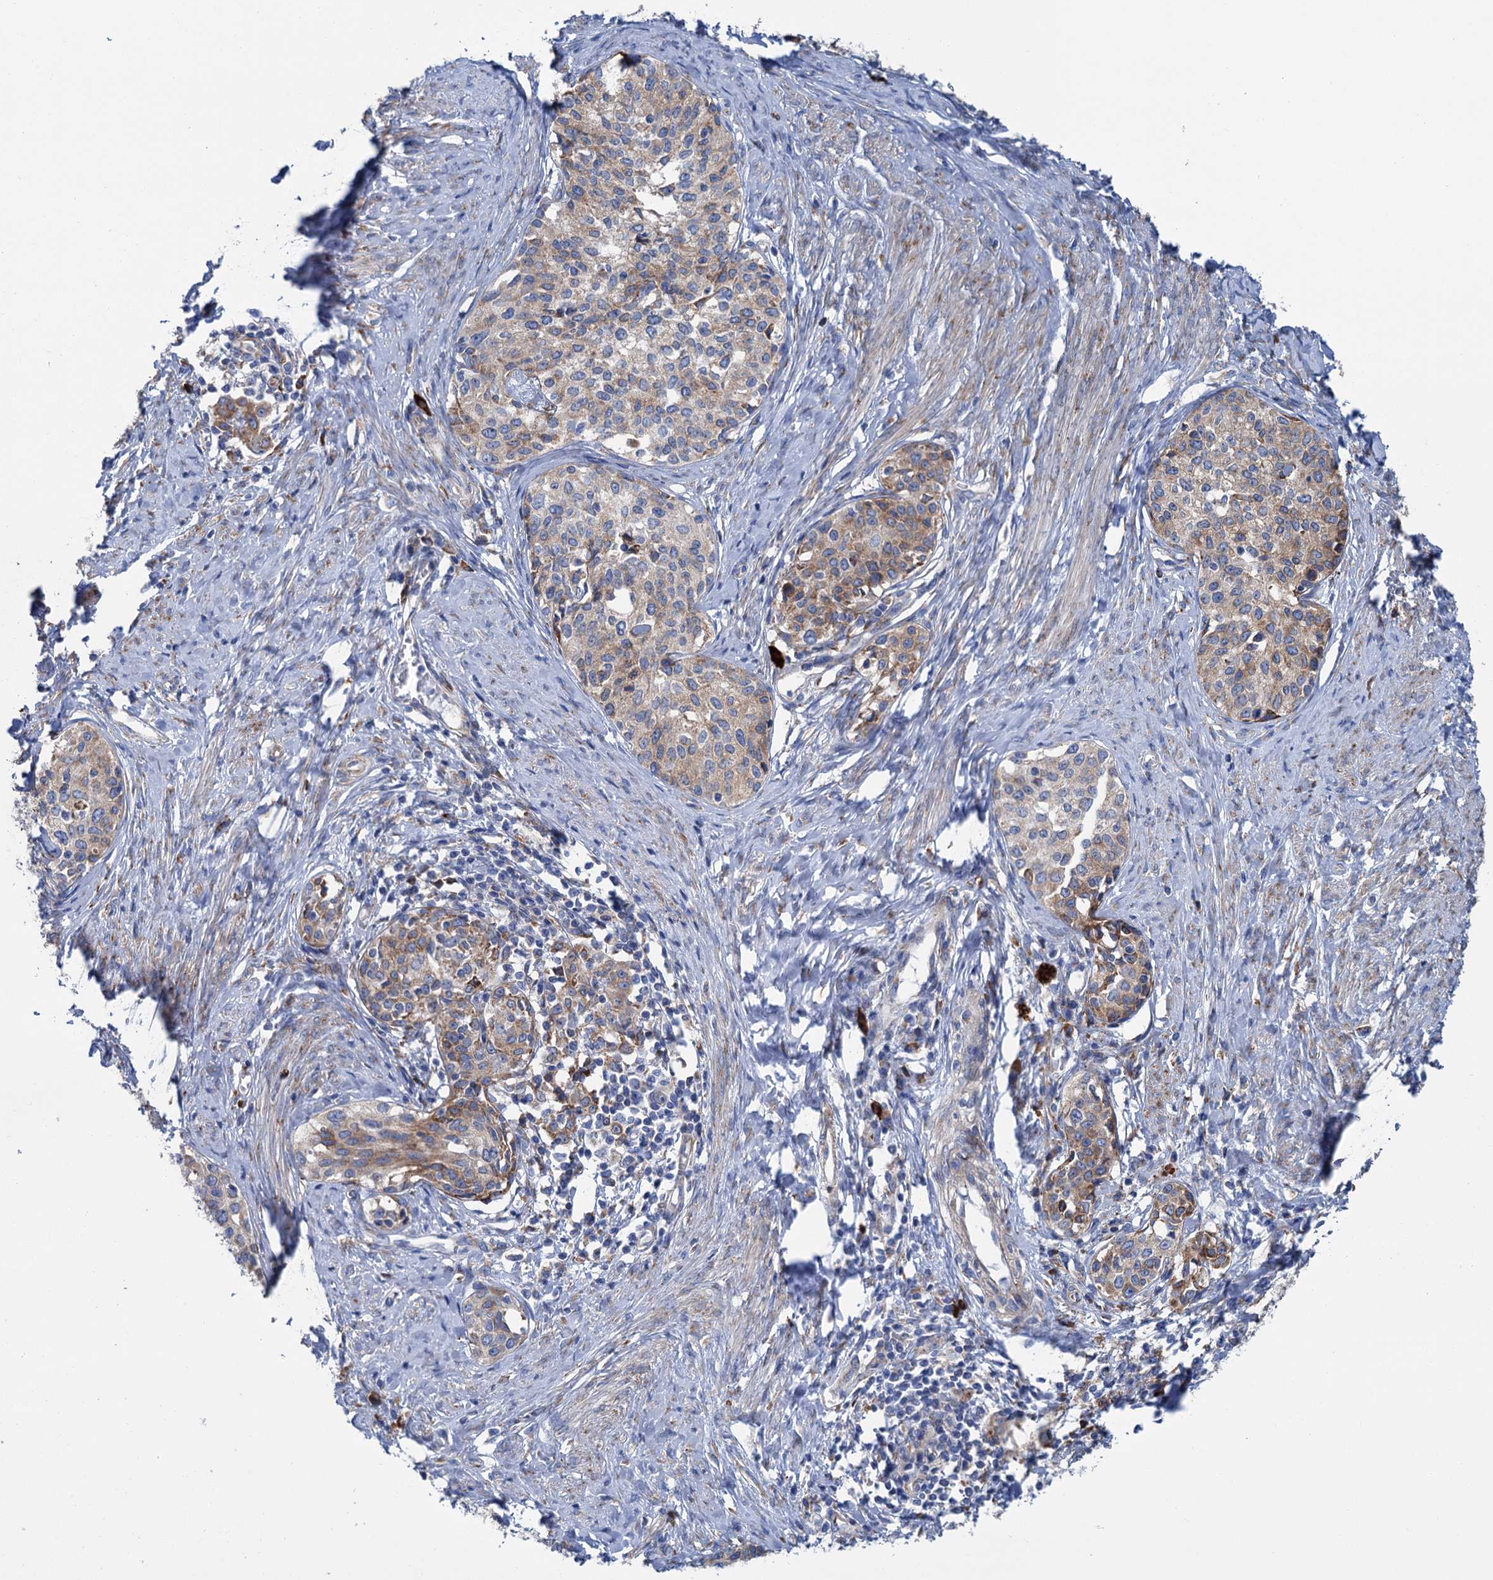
{"staining": {"intensity": "moderate", "quantity": ">75%", "location": "cytoplasmic/membranous"}, "tissue": "cervical cancer", "cell_type": "Tumor cells", "image_type": "cancer", "snomed": [{"axis": "morphology", "description": "Squamous cell carcinoma, NOS"}, {"axis": "morphology", "description": "Adenocarcinoma, NOS"}, {"axis": "topography", "description": "Cervix"}], "caption": "Immunohistochemical staining of human squamous cell carcinoma (cervical) displays medium levels of moderate cytoplasmic/membranous protein positivity in approximately >75% of tumor cells.", "gene": "SHE", "patient": {"sex": "female", "age": 52}}